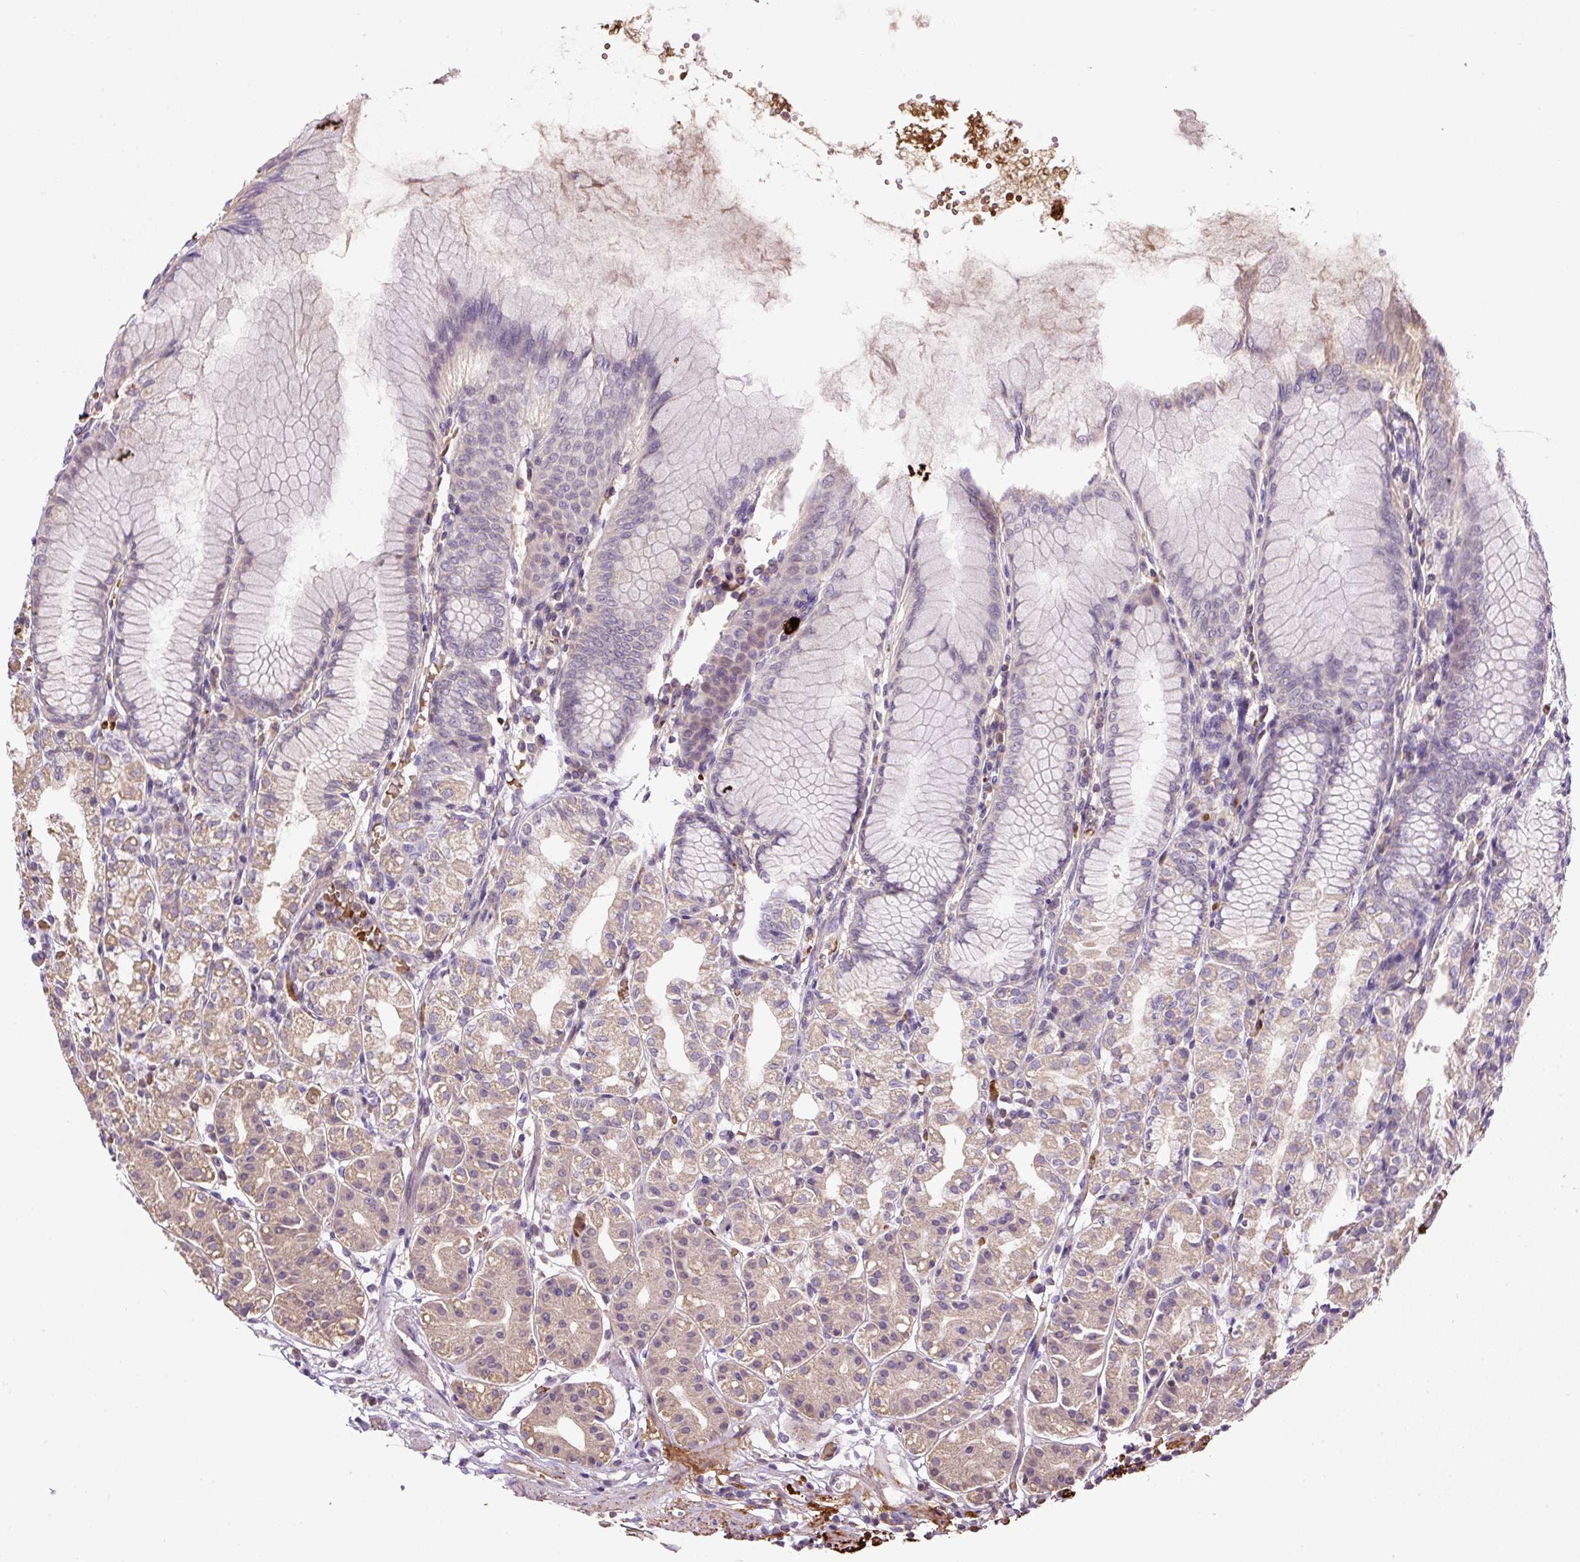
{"staining": {"intensity": "weak", "quantity": ">75%", "location": "cytoplasmic/membranous"}, "tissue": "stomach", "cell_type": "Glandular cells", "image_type": "normal", "snomed": [{"axis": "morphology", "description": "Normal tissue, NOS"}, {"axis": "topography", "description": "Stomach"}], "caption": "Immunohistochemistry (IHC) histopathology image of unremarkable stomach: human stomach stained using immunohistochemistry shows low levels of weak protein expression localized specifically in the cytoplasmic/membranous of glandular cells, appearing as a cytoplasmic/membranous brown color.", "gene": "CXCL13", "patient": {"sex": "female", "age": 57}}